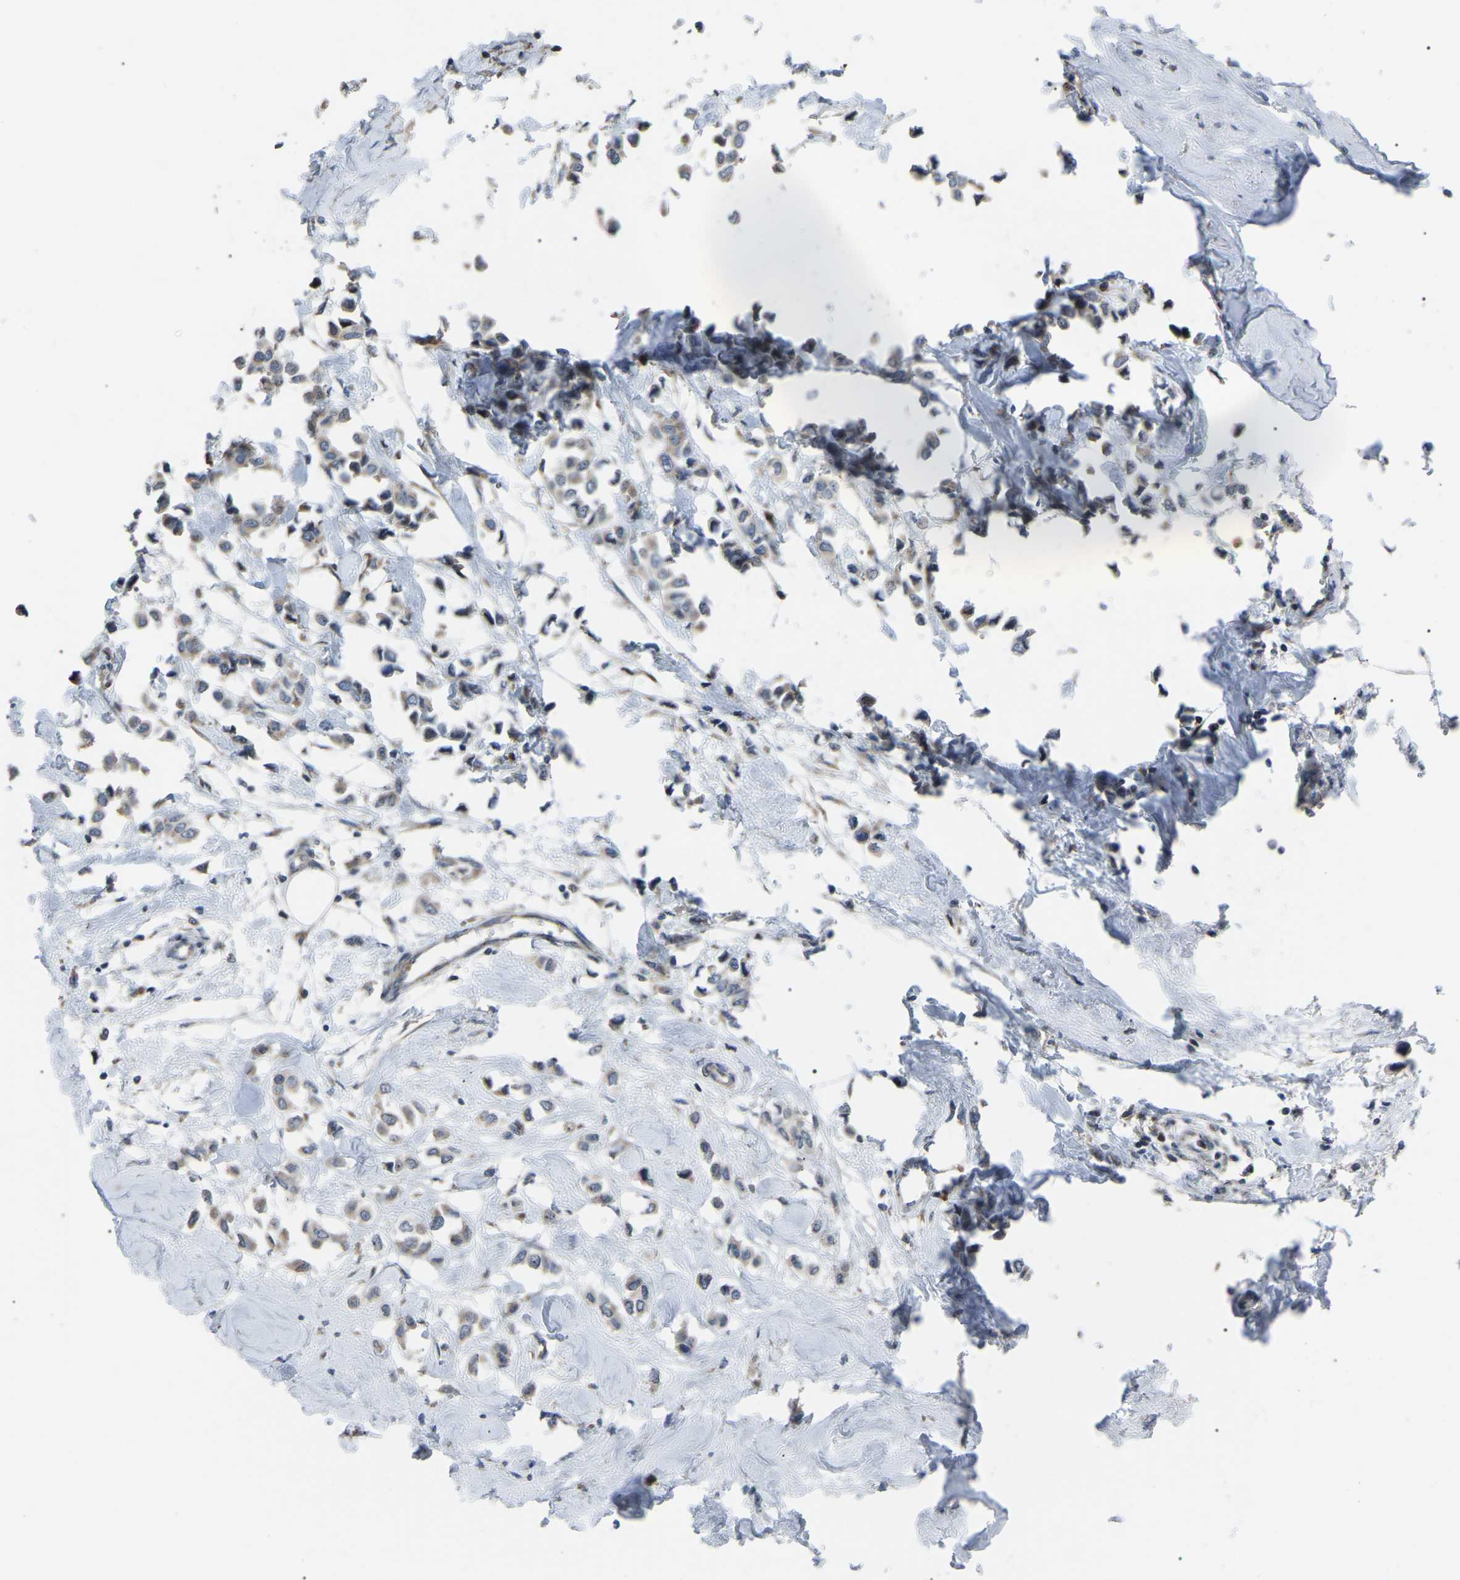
{"staining": {"intensity": "weak", "quantity": "25%-75%", "location": "cytoplasmic/membranous"}, "tissue": "breast cancer", "cell_type": "Tumor cells", "image_type": "cancer", "snomed": [{"axis": "morphology", "description": "Lobular carcinoma"}, {"axis": "topography", "description": "Breast"}], "caption": "Immunohistochemistry micrograph of breast lobular carcinoma stained for a protein (brown), which reveals low levels of weak cytoplasmic/membranous staining in approximately 25%-75% of tumor cells.", "gene": "AGO2", "patient": {"sex": "female", "age": 51}}